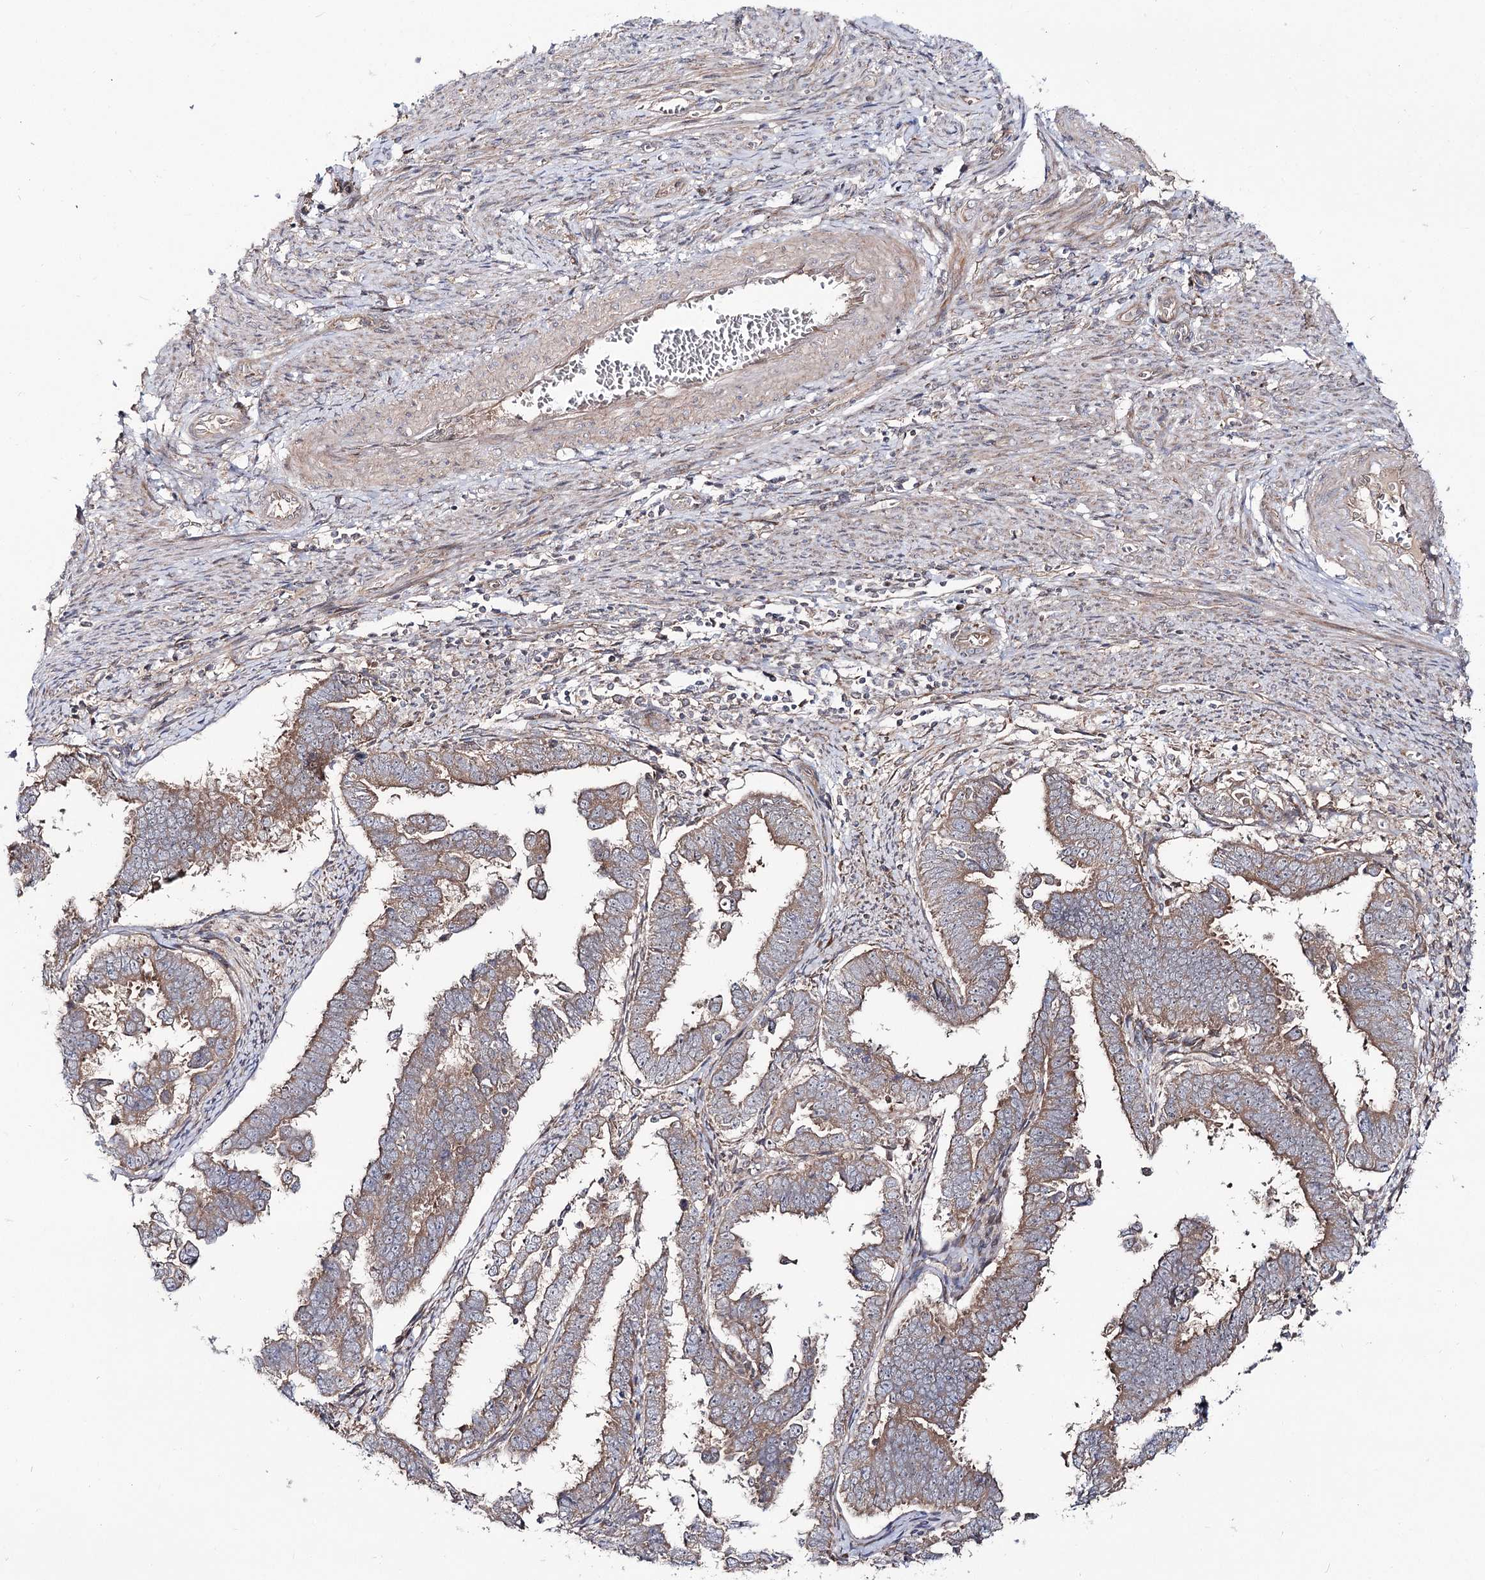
{"staining": {"intensity": "moderate", "quantity": ">75%", "location": "cytoplasmic/membranous"}, "tissue": "endometrial cancer", "cell_type": "Tumor cells", "image_type": "cancer", "snomed": [{"axis": "morphology", "description": "Adenocarcinoma, NOS"}, {"axis": "topography", "description": "Endometrium"}], "caption": "Endometrial cancer was stained to show a protein in brown. There is medium levels of moderate cytoplasmic/membranous positivity in approximately >75% of tumor cells.", "gene": "C11orf80", "patient": {"sex": "female", "age": 75}}